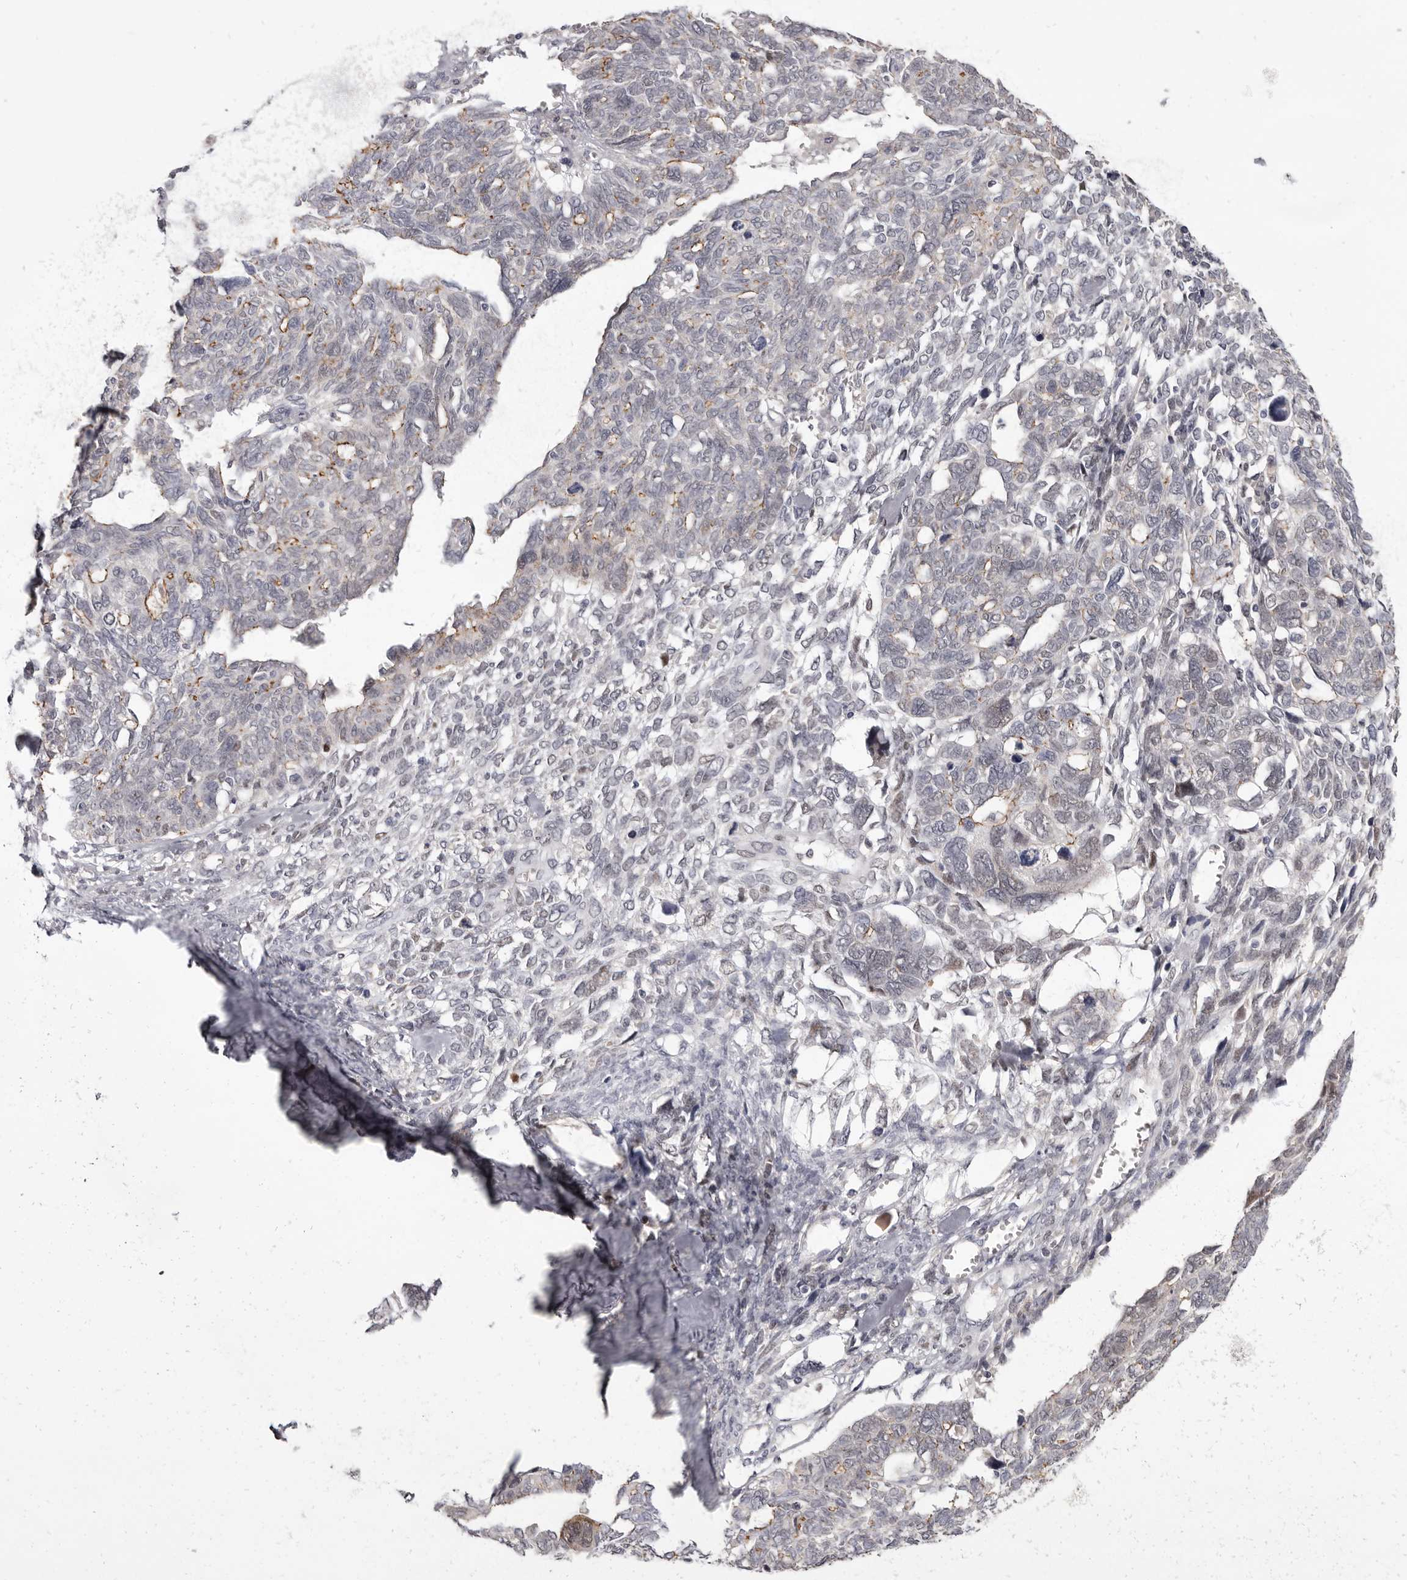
{"staining": {"intensity": "moderate", "quantity": "25%-75%", "location": "cytoplasmic/membranous,nuclear"}, "tissue": "ovarian cancer", "cell_type": "Tumor cells", "image_type": "cancer", "snomed": [{"axis": "morphology", "description": "Cystadenocarcinoma, serous, NOS"}, {"axis": "topography", "description": "Ovary"}], "caption": "The immunohistochemical stain shows moderate cytoplasmic/membranous and nuclear staining in tumor cells of serous cystadenocarcinoma (ovarian) tissue.", "gene": "CGN", "patient": {"sex": "female", "age": 79}}